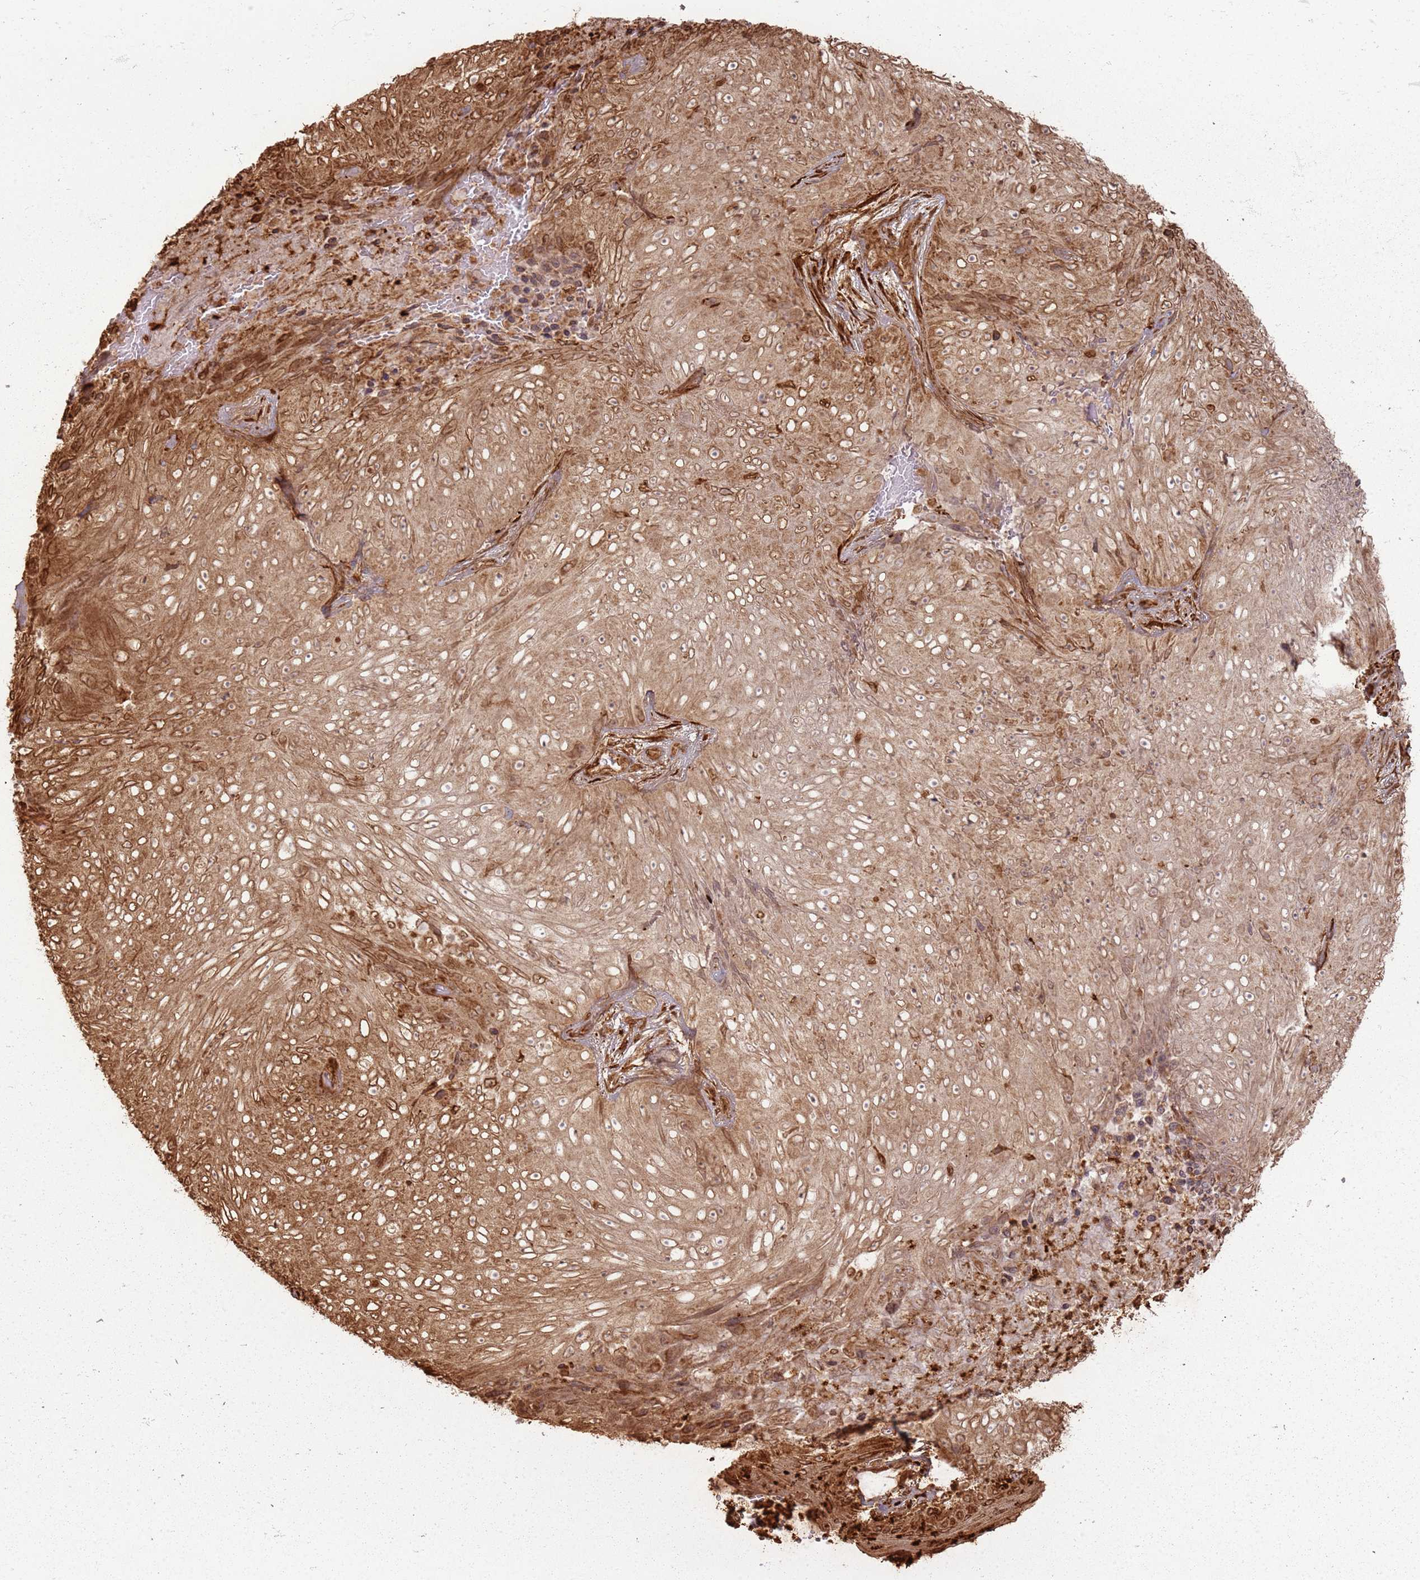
{"staining": {"intensity": "moderate", "quantity": ">75%", "location": "cytoplasmic/membranous"}, "tissue": "skin cancer", "cell_type": "Tumor cells", "image_type": "cancer", "snomed": [{"axis": "morphology", "description": "Squamous cell carcinoma, NOS"}, {"axis": "topography", "description": "Skin"}], "caption": "A brown stain highlights moderate cytoplasmic/membranous expression of a protein in human squamous cell carcinoma (skin) tumor cells. The protein is shown in brown color, while the nuclei are stained blue.", "gene": "DDX59", "patient": {"sex": "female", "age": 87}}